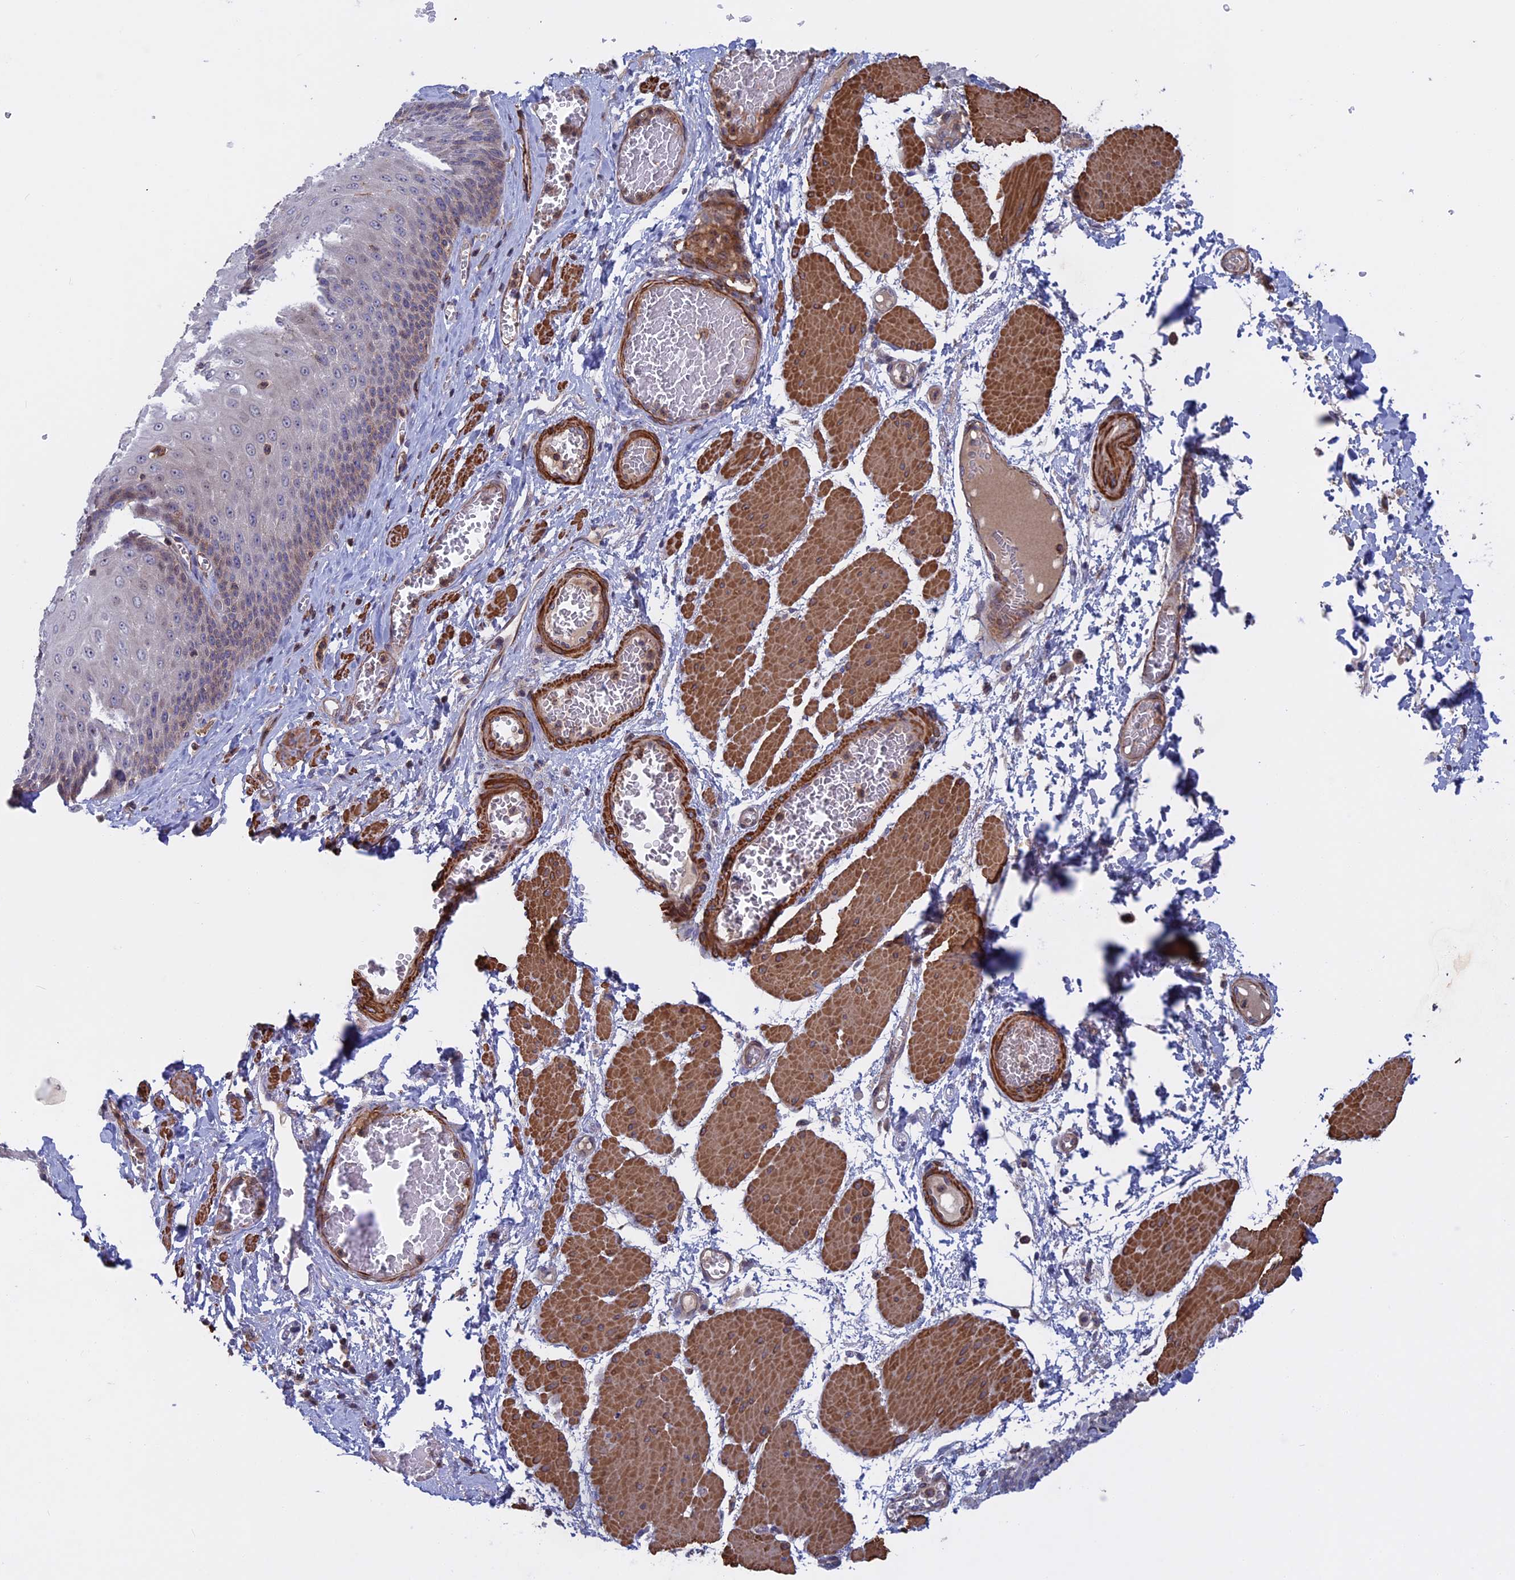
{"staining": {"intensity": "weak", "quantity": "<25%", "location": "cytoplasmic/membranous"}, "tissue": "esophagus", "cell_type": "Squamous epithelial cells", "image_type": "normal", "snomed": [{"axis": "morphology", "description": "Normal tissue, NOS"}, {"axis": "topography", "description": "Esophagus"}], "caption": "Squamous epithelial cells are negative for brown protein staining in unremarkable esophagus. (DAB immunohistochemistry, high magnification).", "gene": "LYPD5", "patient": {"sex": "male", "age": 60}}